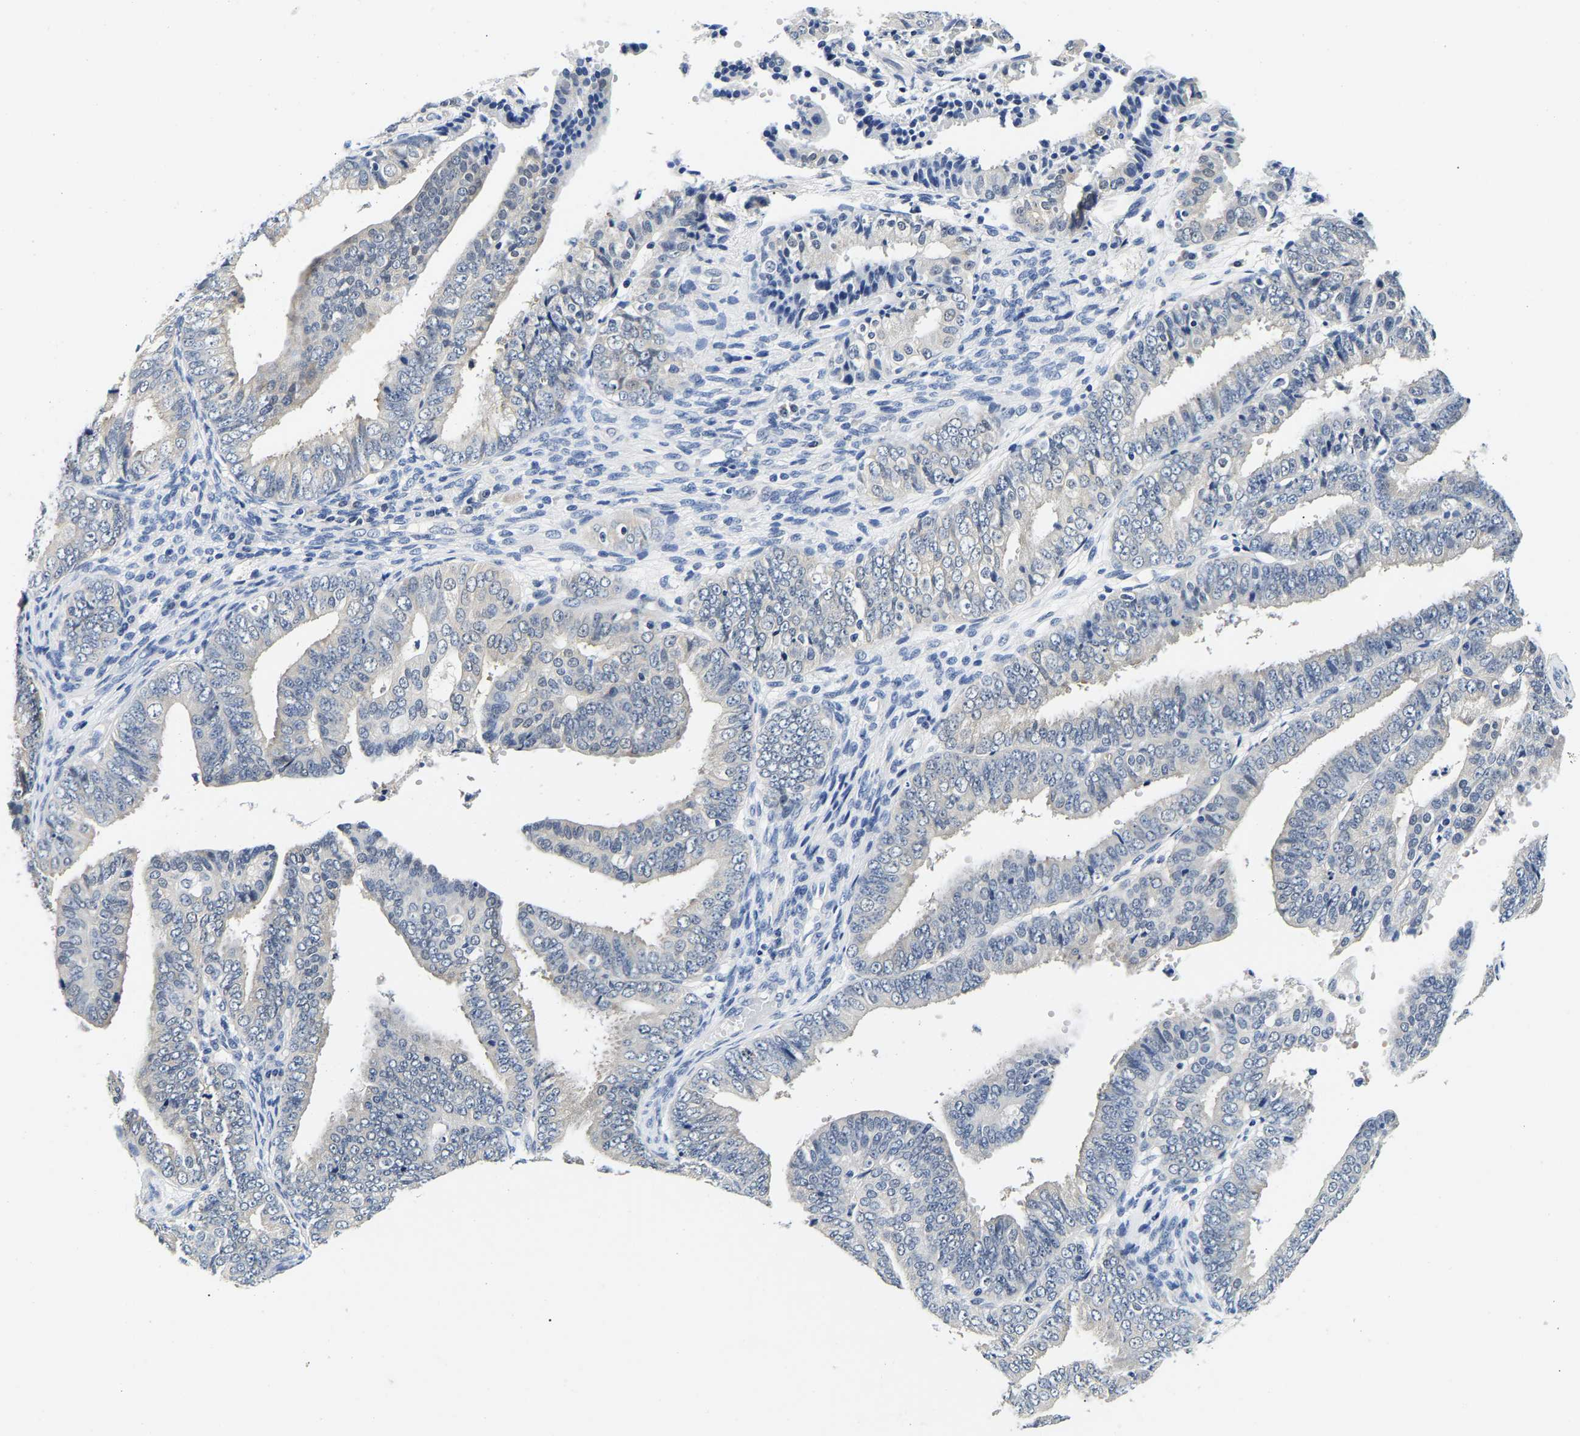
{"staining": {"intensity": "negative", "quantity": "none", "location": "none"}, "tissue": "endometrial cancer", "cell_type": "Tumor cells", "image_type": "cancer", "snomed": [{"axis": "morphology", "description": "Adenocarcinoma, NOS"}, {"axis": "topography", "description": "Endometrium"}], "caption": "Immunohistochemistry (IHC) image of human endometrial adenocarcinoma stained for a protein (brown), which exhibits no positivity in tumor cells.", "gene": "UCHL3", "patient": {"sex": "female", "age": 63}}